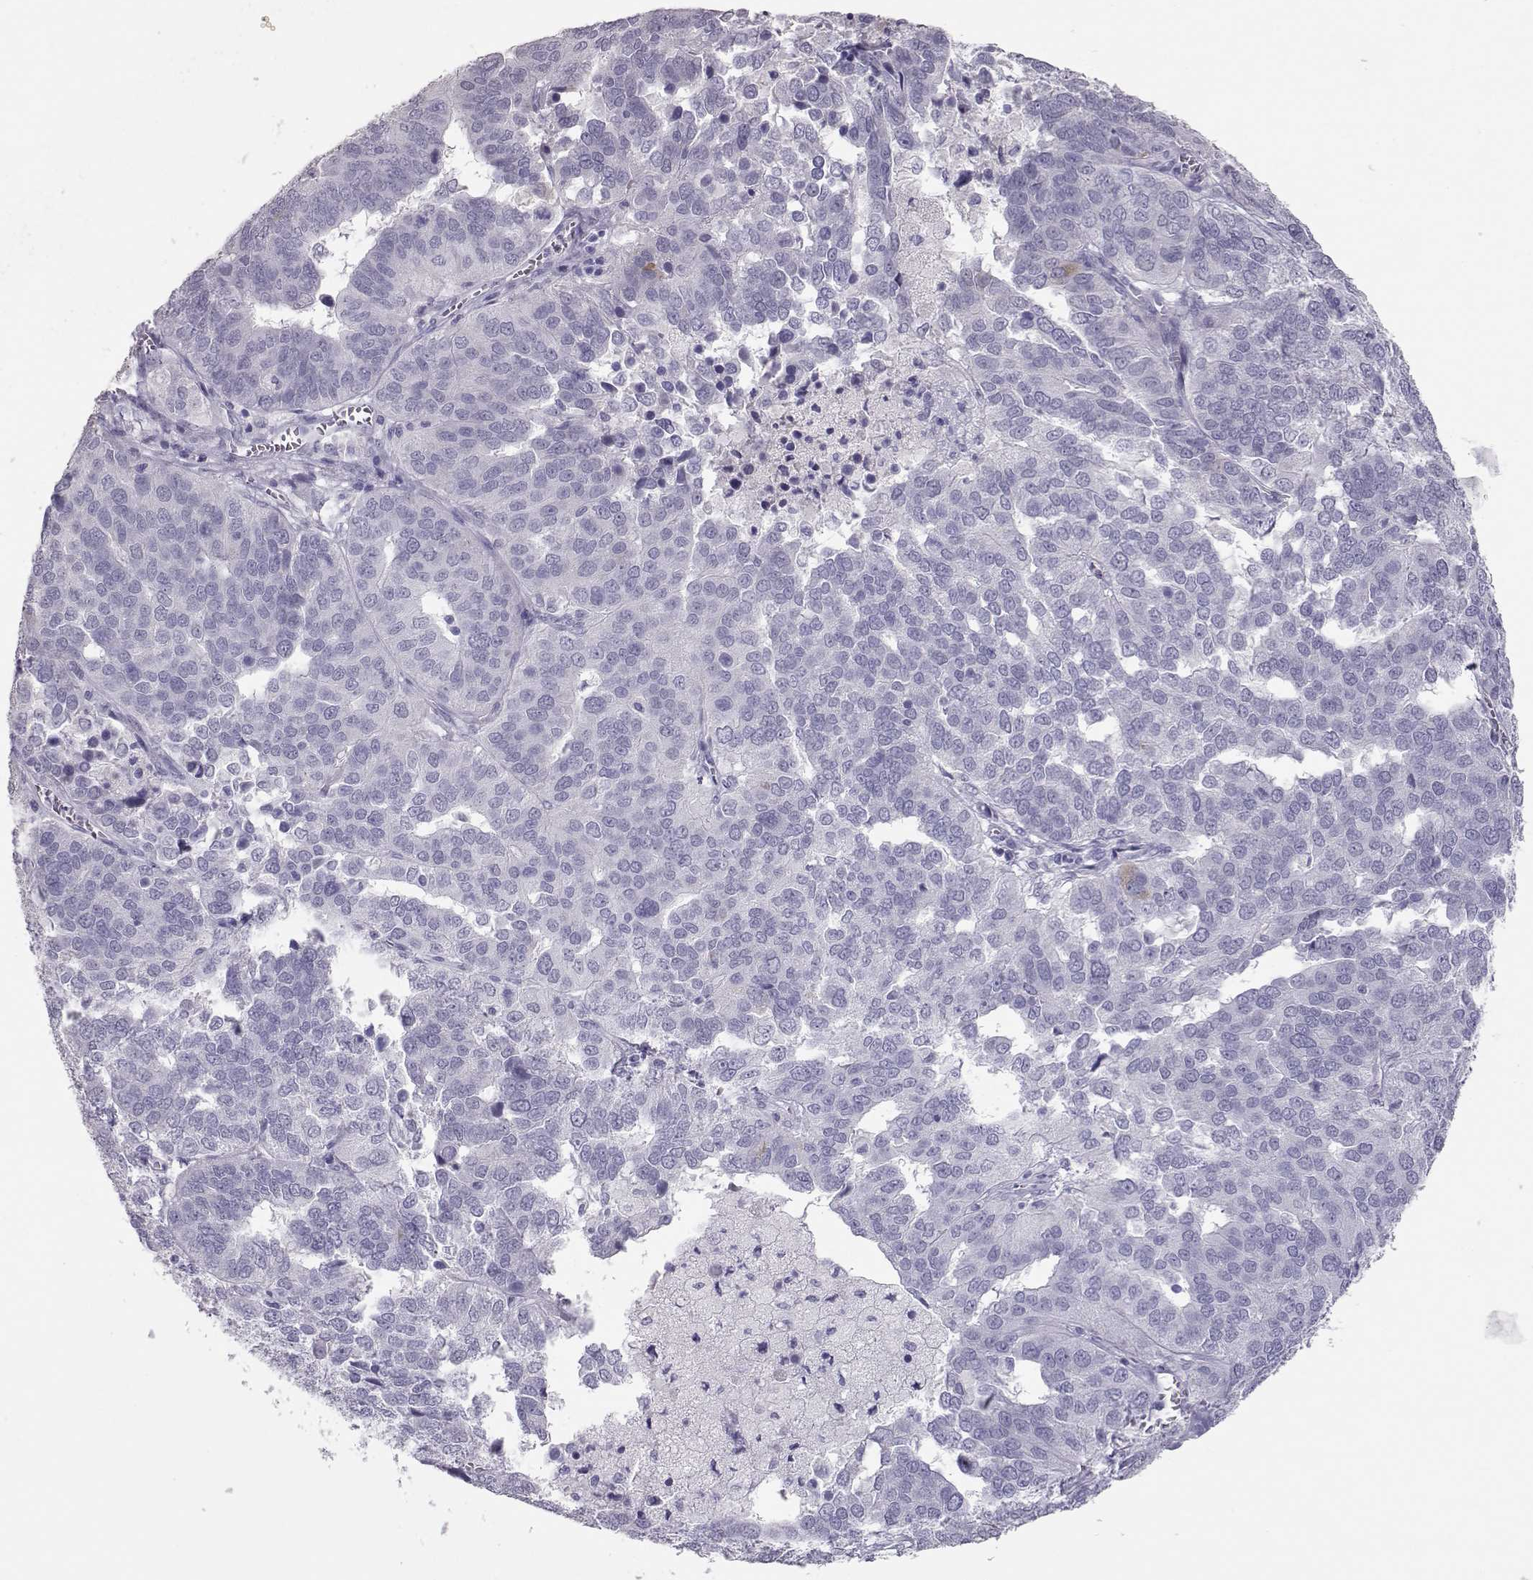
{"staining": {"intensity": "negative", "quantity": "none", "location": "none"}, "tissue": "ovarian cancer", "cell_type": "Tumor cells", "image_type": "cancer", "snomed": [{"axis": "morphology", "description": "Carcinoma, endometroid"}, {"axis": "topography", "description": "Soft tissue"}, {"axis": "topography", "description": "Ovary"}], "caption": "Micrograph shows no protein positivity in tumor cells of ovarian cancer tissue. (DAB (3,3'-diaminobenzidine) immunohistochemistry (IHC) with hematoxylin counter stain).", "gene": "PMCH", "patient": {"sex": "female", "age": 52}}